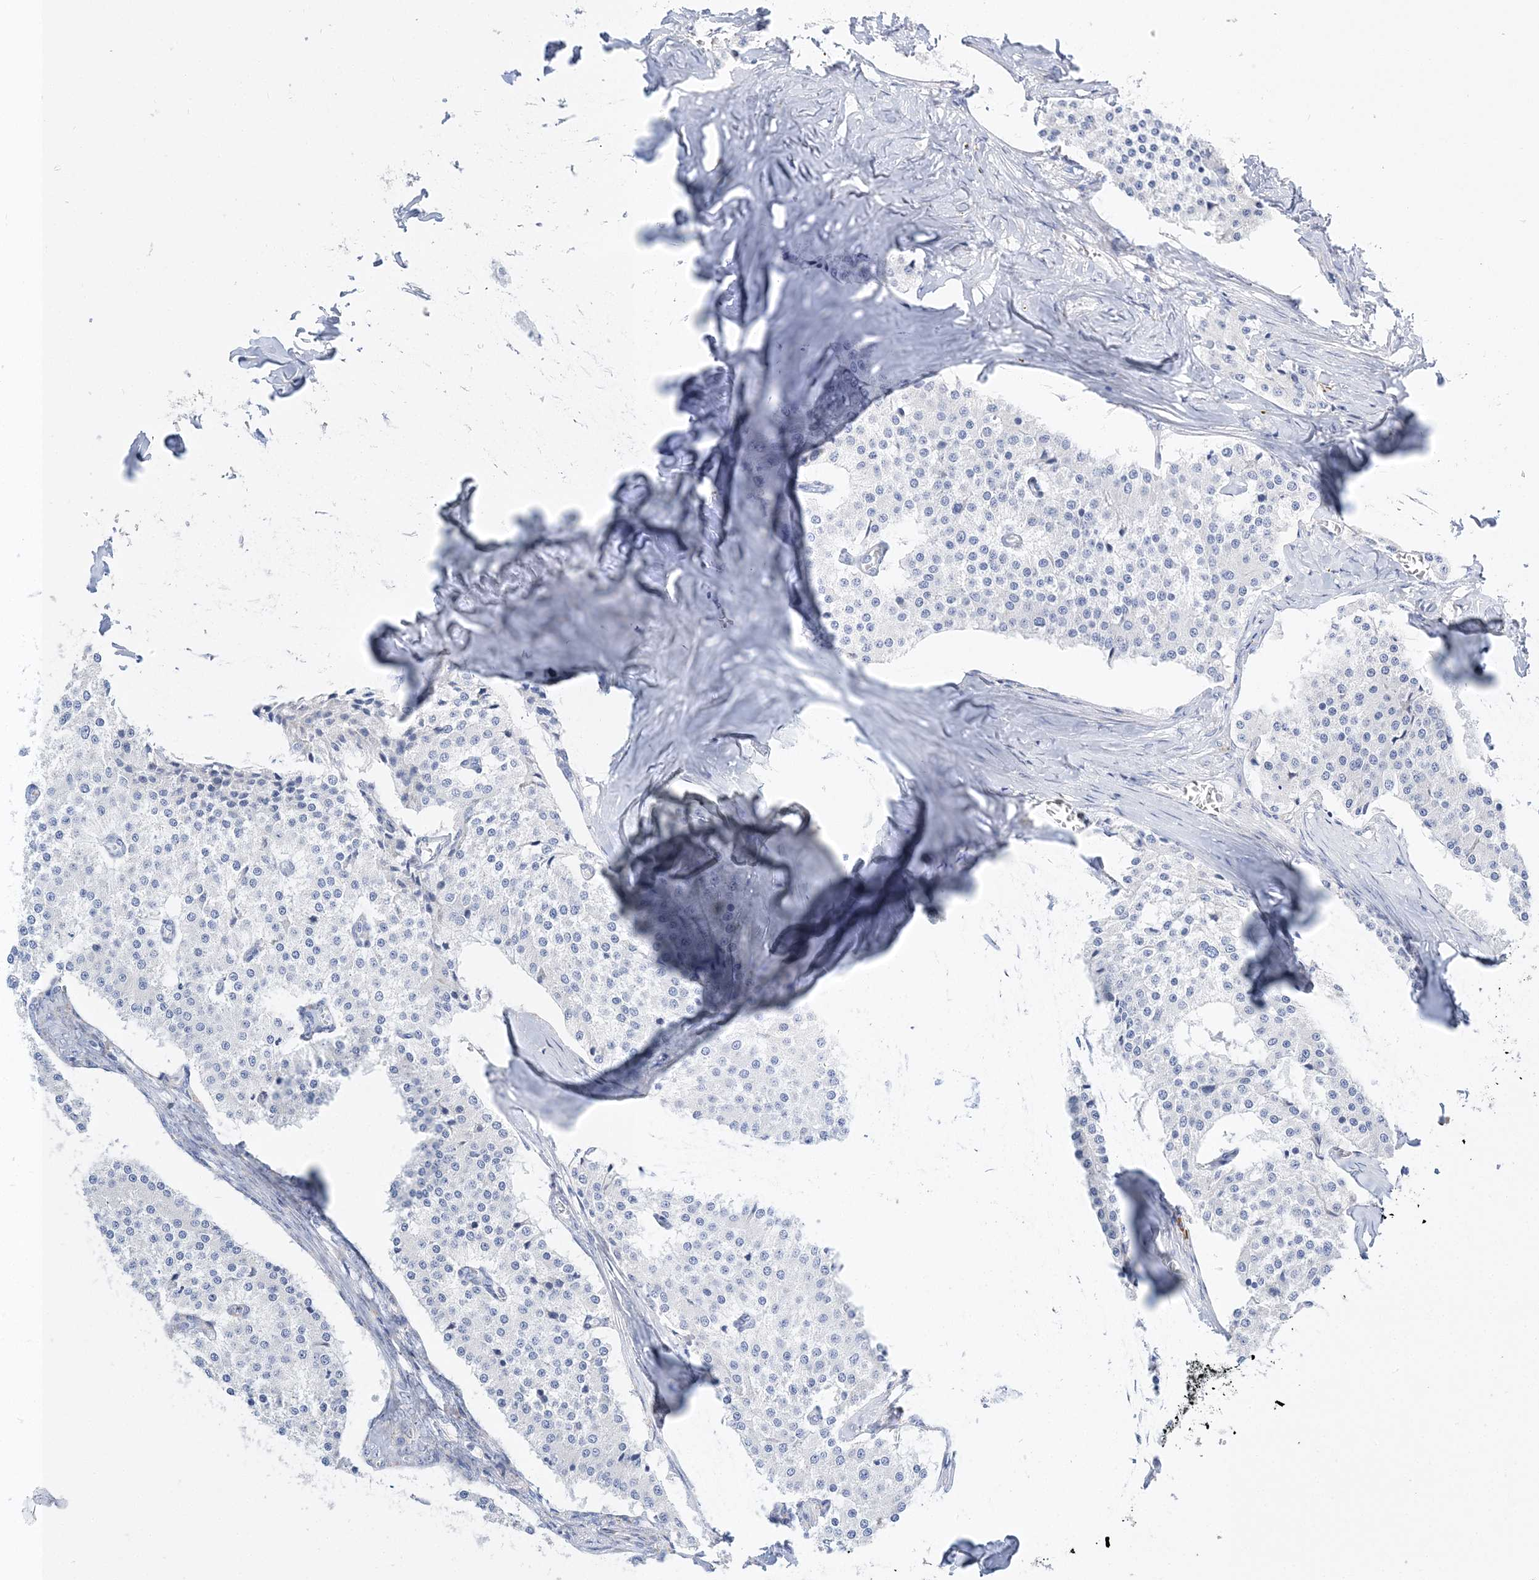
{"staining": {"intensity": "negative", "quantity": "none", "location": "none"}, "tissue": "carcinoid", "cell_type": "Tumor cells", "image_type": "cancer", "snomed": [{"axis": "morphology", "description": "Carcinoid, malignant, NOS"}, {"axis": "topography", "description": "Colon"}], "caption": "High magnification brightfield microscopy of carcinoid stained with DAB (brown) and counterstained with hematoxylin (blue): tumor cells show no significant expression.", "gene": "TSPYL6", "patient": {"sex": "female", "age": 52}}